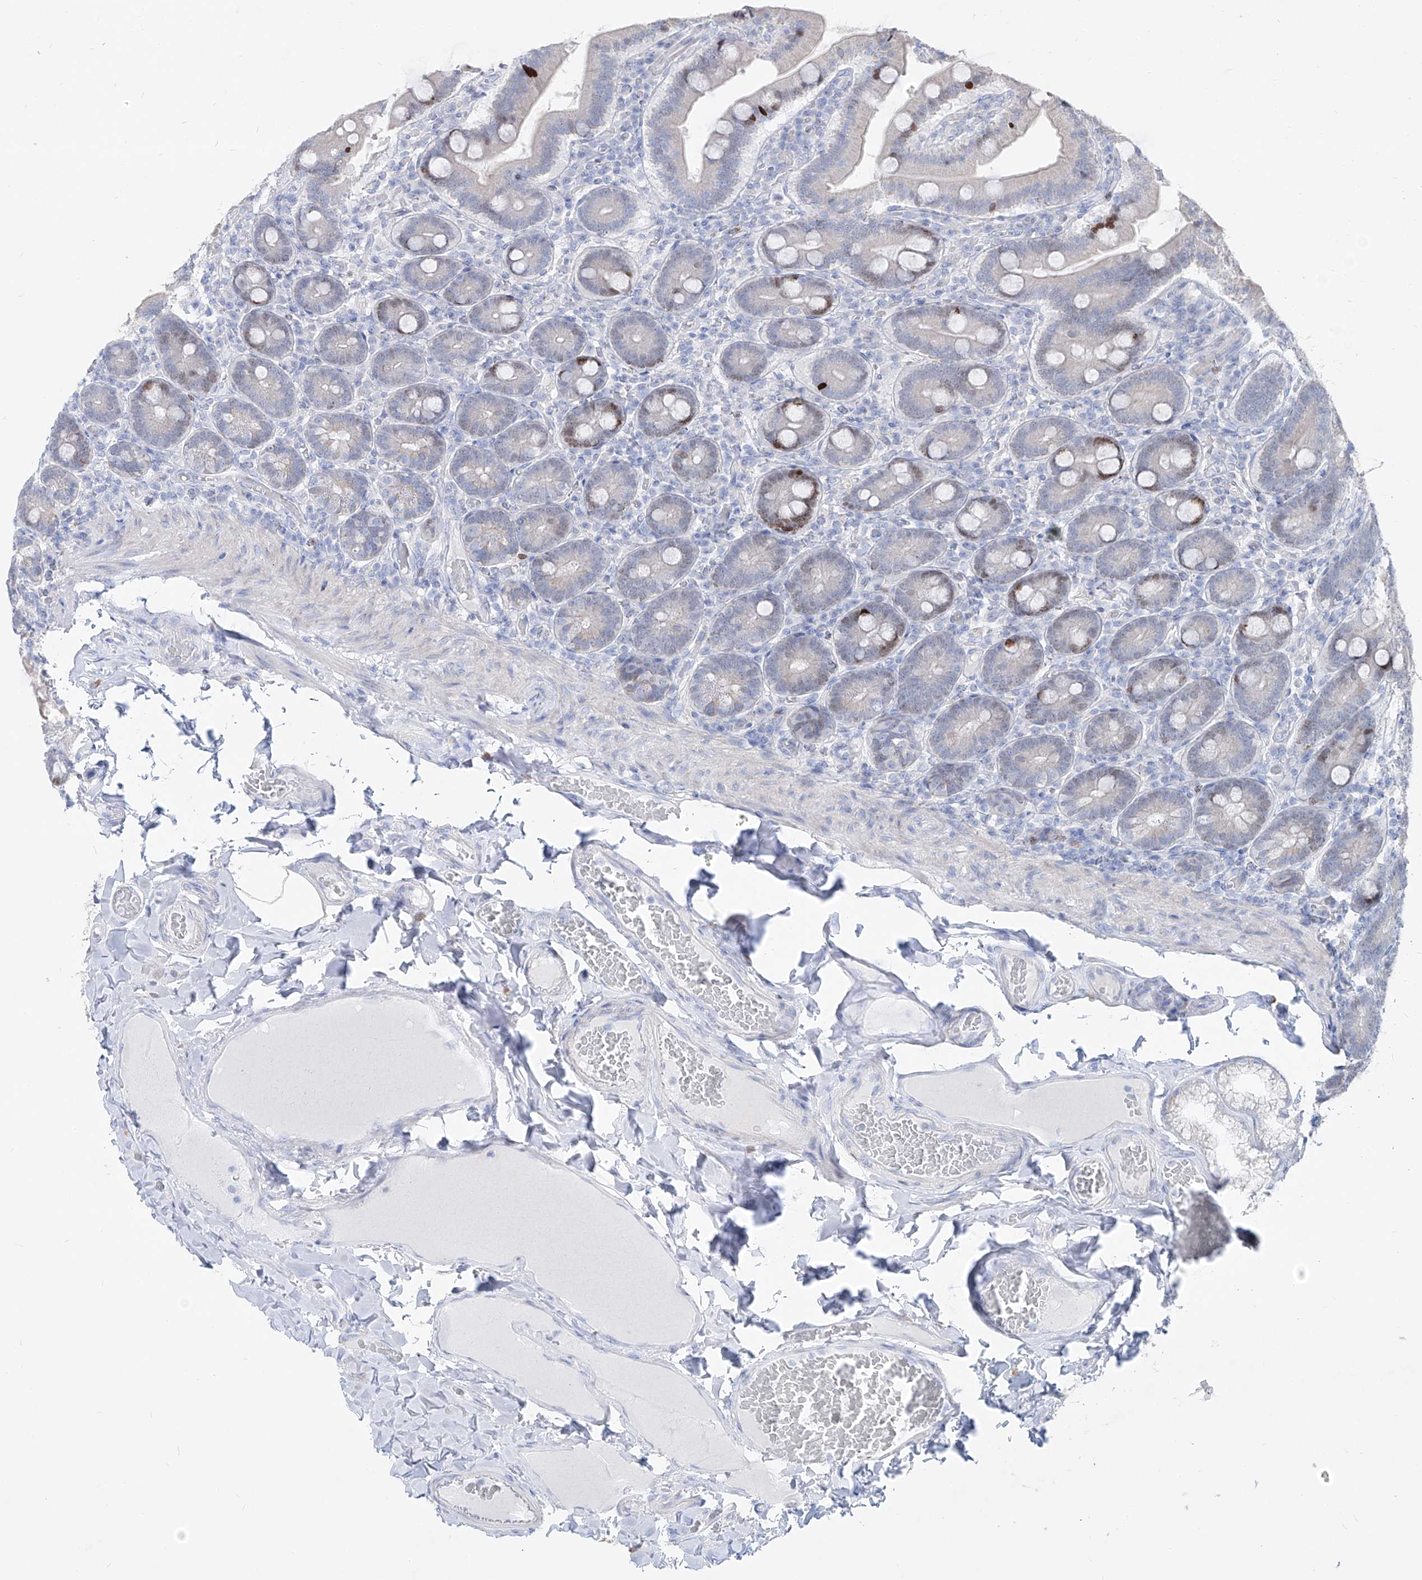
{"staining": {"intensity": "moderate", "quantity": "<25%", "location": "nuclear"}, "tissue": "duodenum", "cell_type": "Glandular cells", "image_type": "normal", "snomed": [{"axis": "morphology", "description": "Normal tissue, NOS"}, {"axis": "topography", "description": "Duodenum"}], "caption": "Moderate nuclear staining is present in about <25% of glandular cells in unremarkable duodenum.", "gene": "FRS3", "patient": {"sex": "female", "age": 62}}